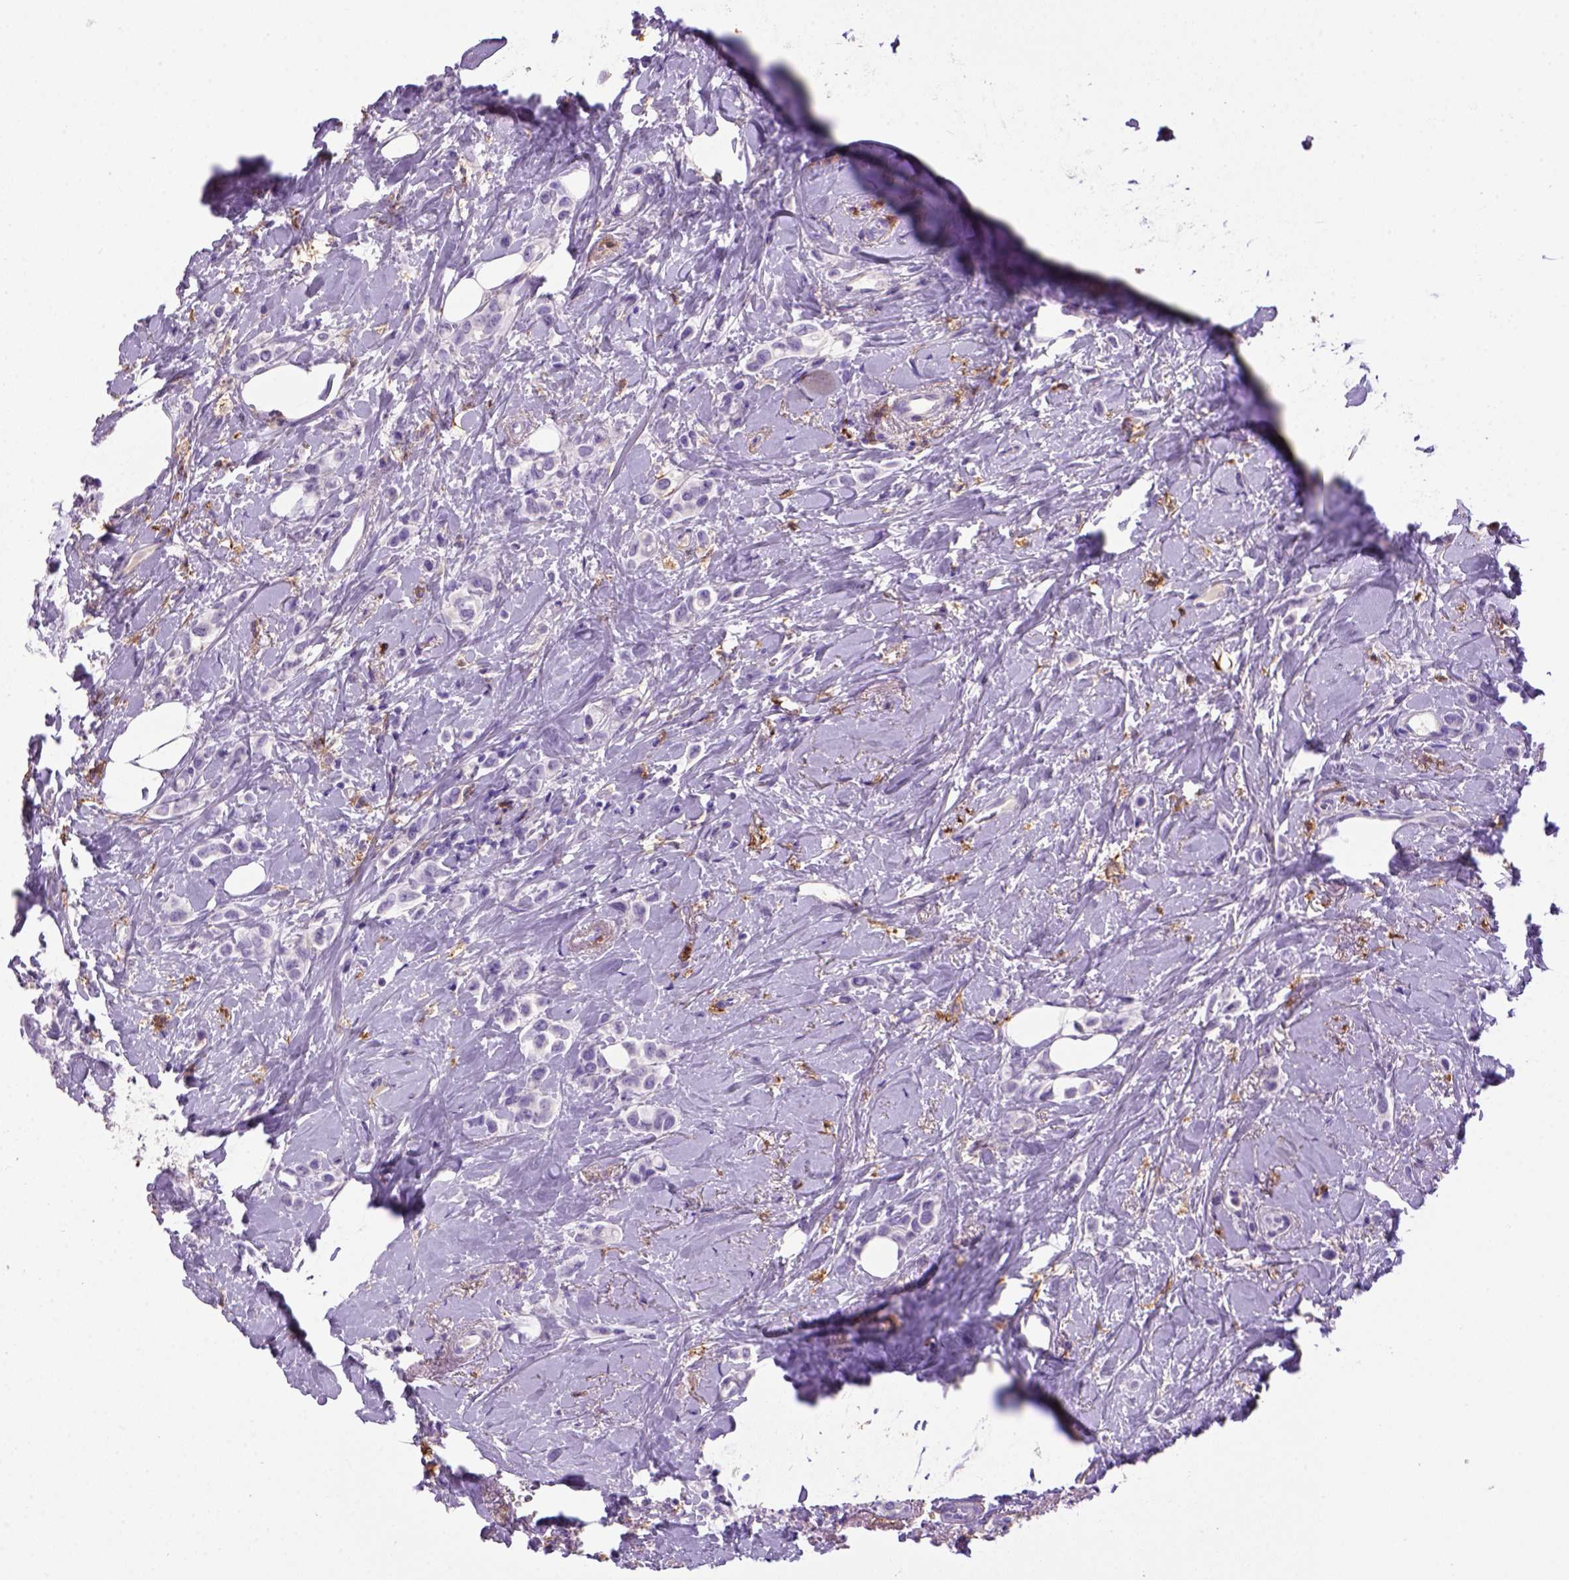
{"staining": {"intensity": "negative", "quantity": "none", "location": "none"}, "tissue": "breast cancer", "cell_type": "Tumor cells", "image_type": "cancer", "snomed": [{"axis": "morphology", "description": "Lobular carcinoma"}, {"axis": "topography", "description": "Breast"}], "caption": "Immunohistochemistry photomicrograph of breast lobular carcinoma stained for a protein (brown), which exhibits no expression in tumor cells.", "gene": "CD14", "patient": {"sex": "female", "age": 66}}